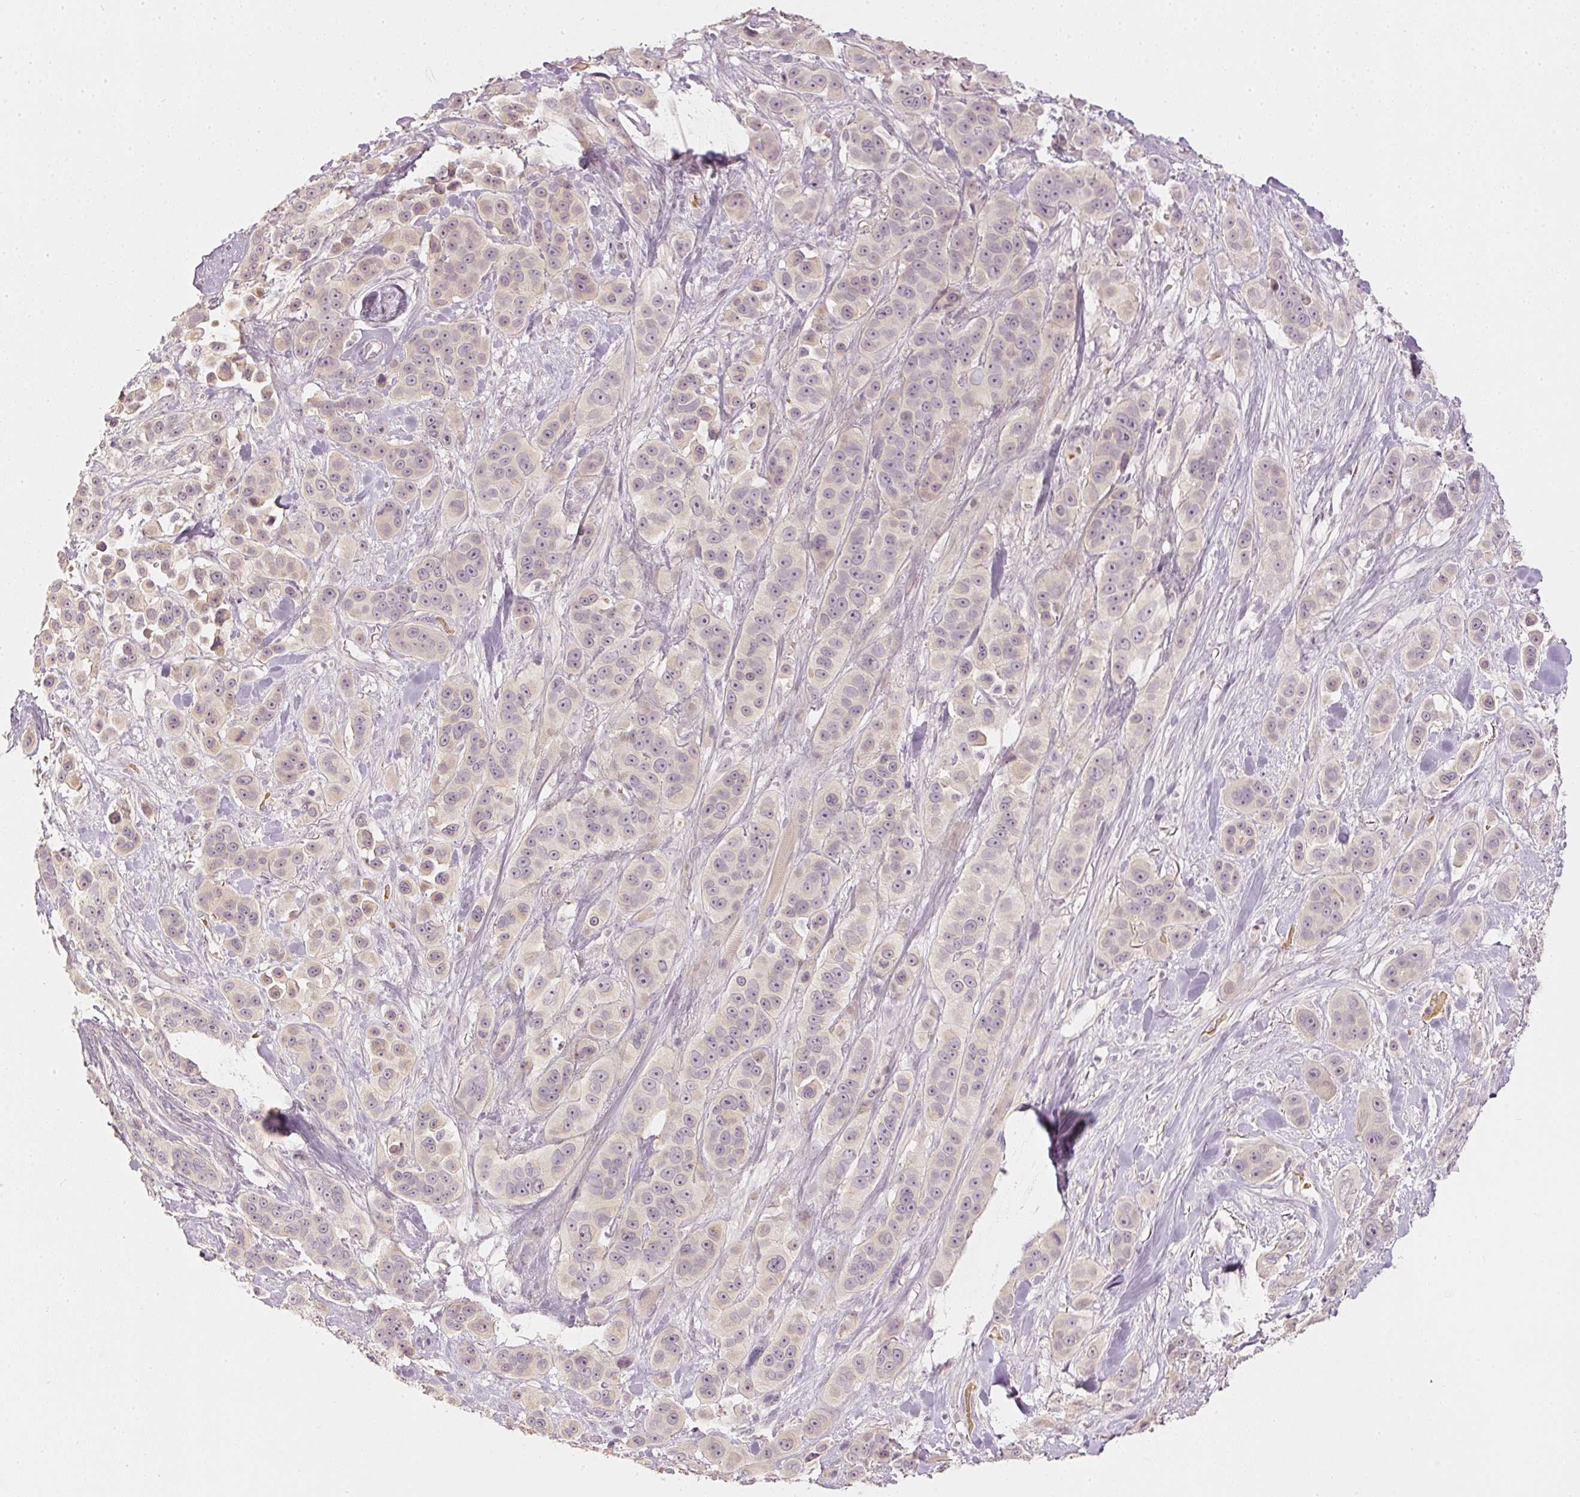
{"staining": {"intensity": "weak", "quantity": "25%-75%", "location": "cytoplasmic/membranous,nuclear"}, "tissue": "skin cancer", "cell_type": "Tumor cells", "image_type": "cancer", "snomed": [{"axis": "morphology", "description": "Squamous cell carcinoma, NOS"}, {"axis": "topography", "description": "Skin"}], "caption": "The immunohistochemical stain highlights weak cytoplasmic/membranous and nuclear staining in tumor cells of squamous cell carcinoma (skin) tissue. The protein is shown in brown color, while the nuclei are stained blue.", "gene": "GZMA", "patient": {"sex": "male", "age": 67}}